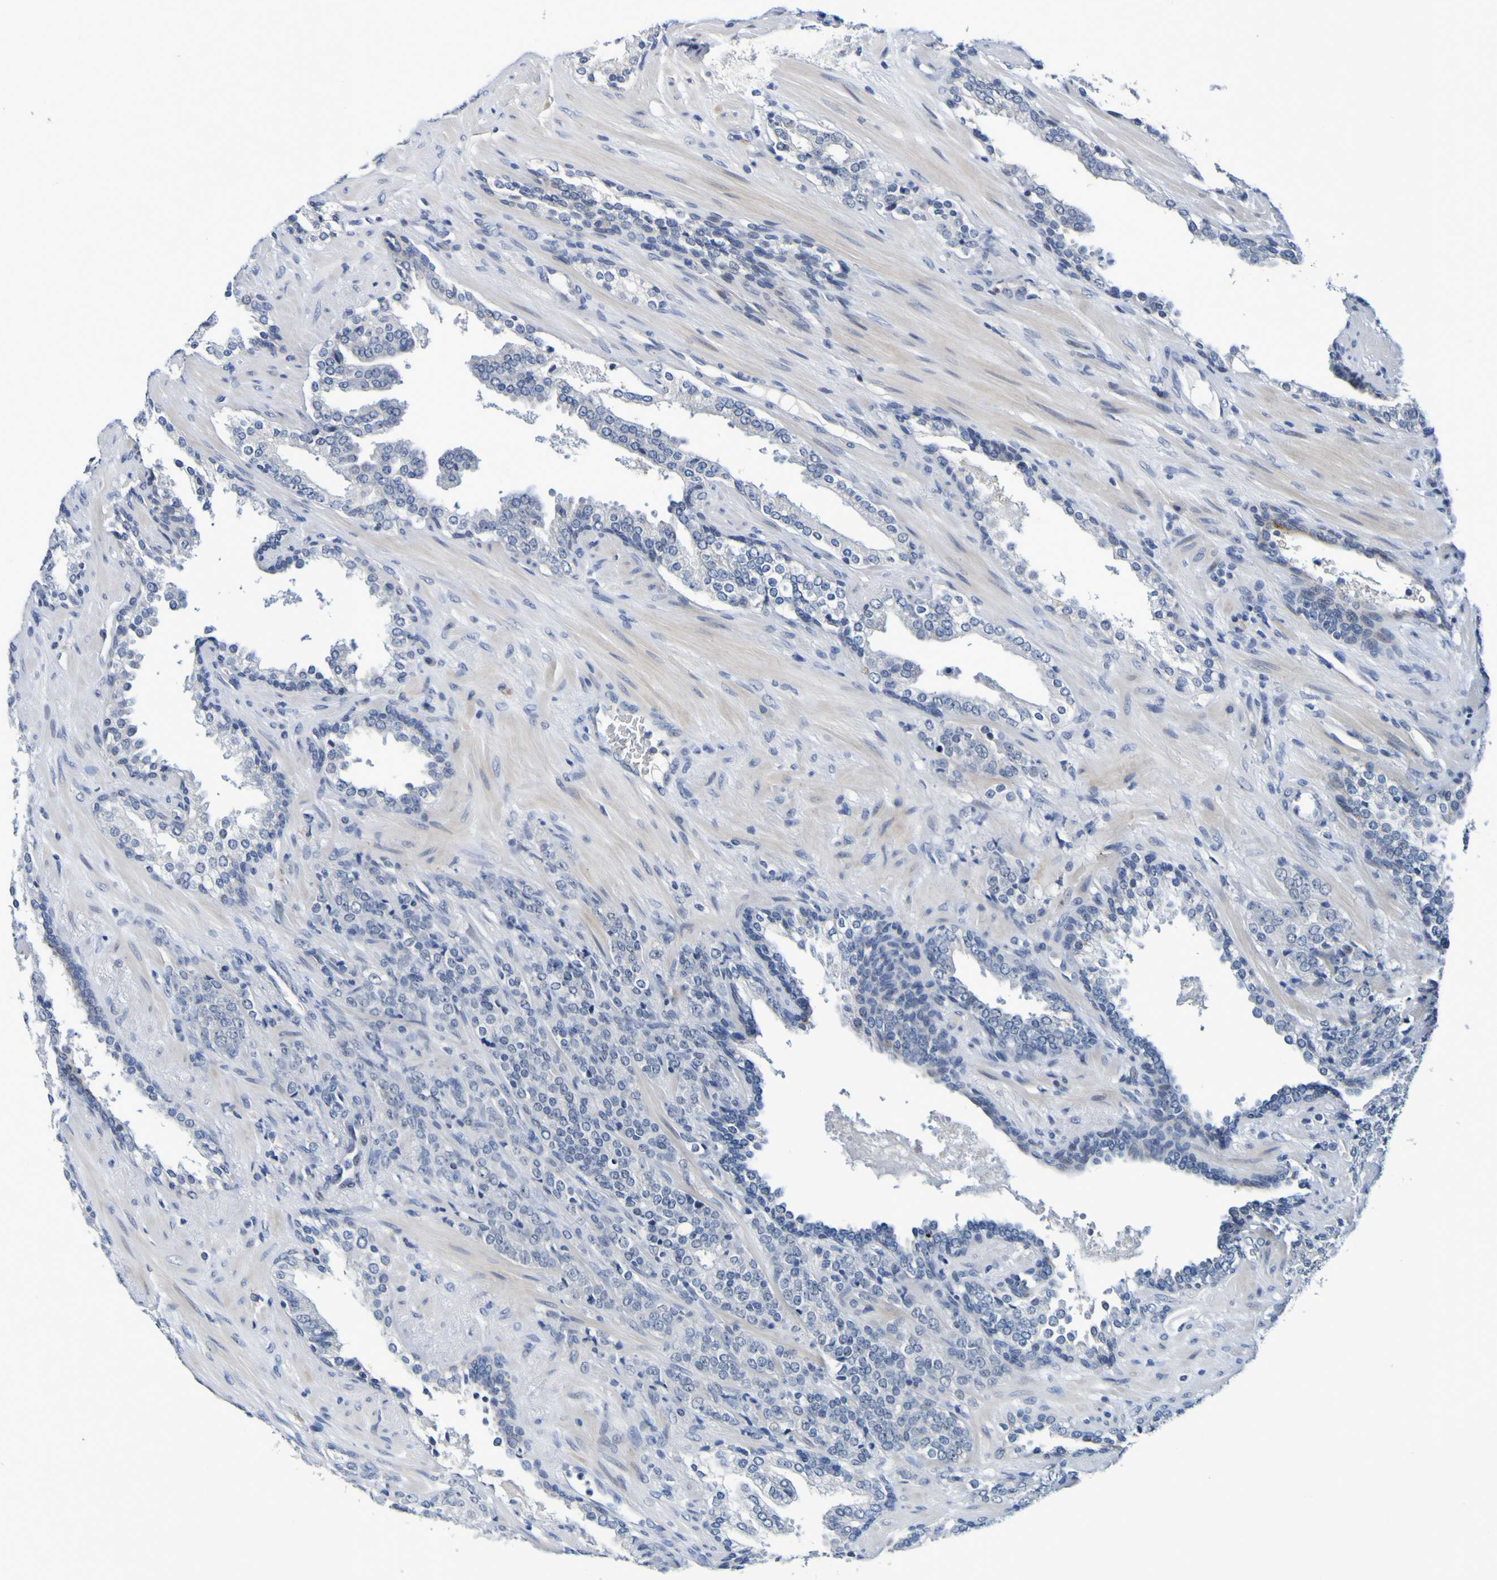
{"staining": {"intensity": "moderate", "quantity": "<25%", "location": "cytoplasmic/membranous"}, "tissue": "prostate cancer", "cell_type": "Tumor cells", "image_type": "cancer", "snomed": [{"axis": "morphology", "description": "Adenocarcinoma, High grade"}, {"axis": "topography", "description": "Prostate"}], "caption": "Adenocarcinoma (high-grade) (prostate) was stained to show a protein in brown. There is low levels of moderate cytoplasmic/membranous positivity in about <25% of tumor cells.", "gene": "VMA21", "patient": {"sex": "male", "age": 71}}